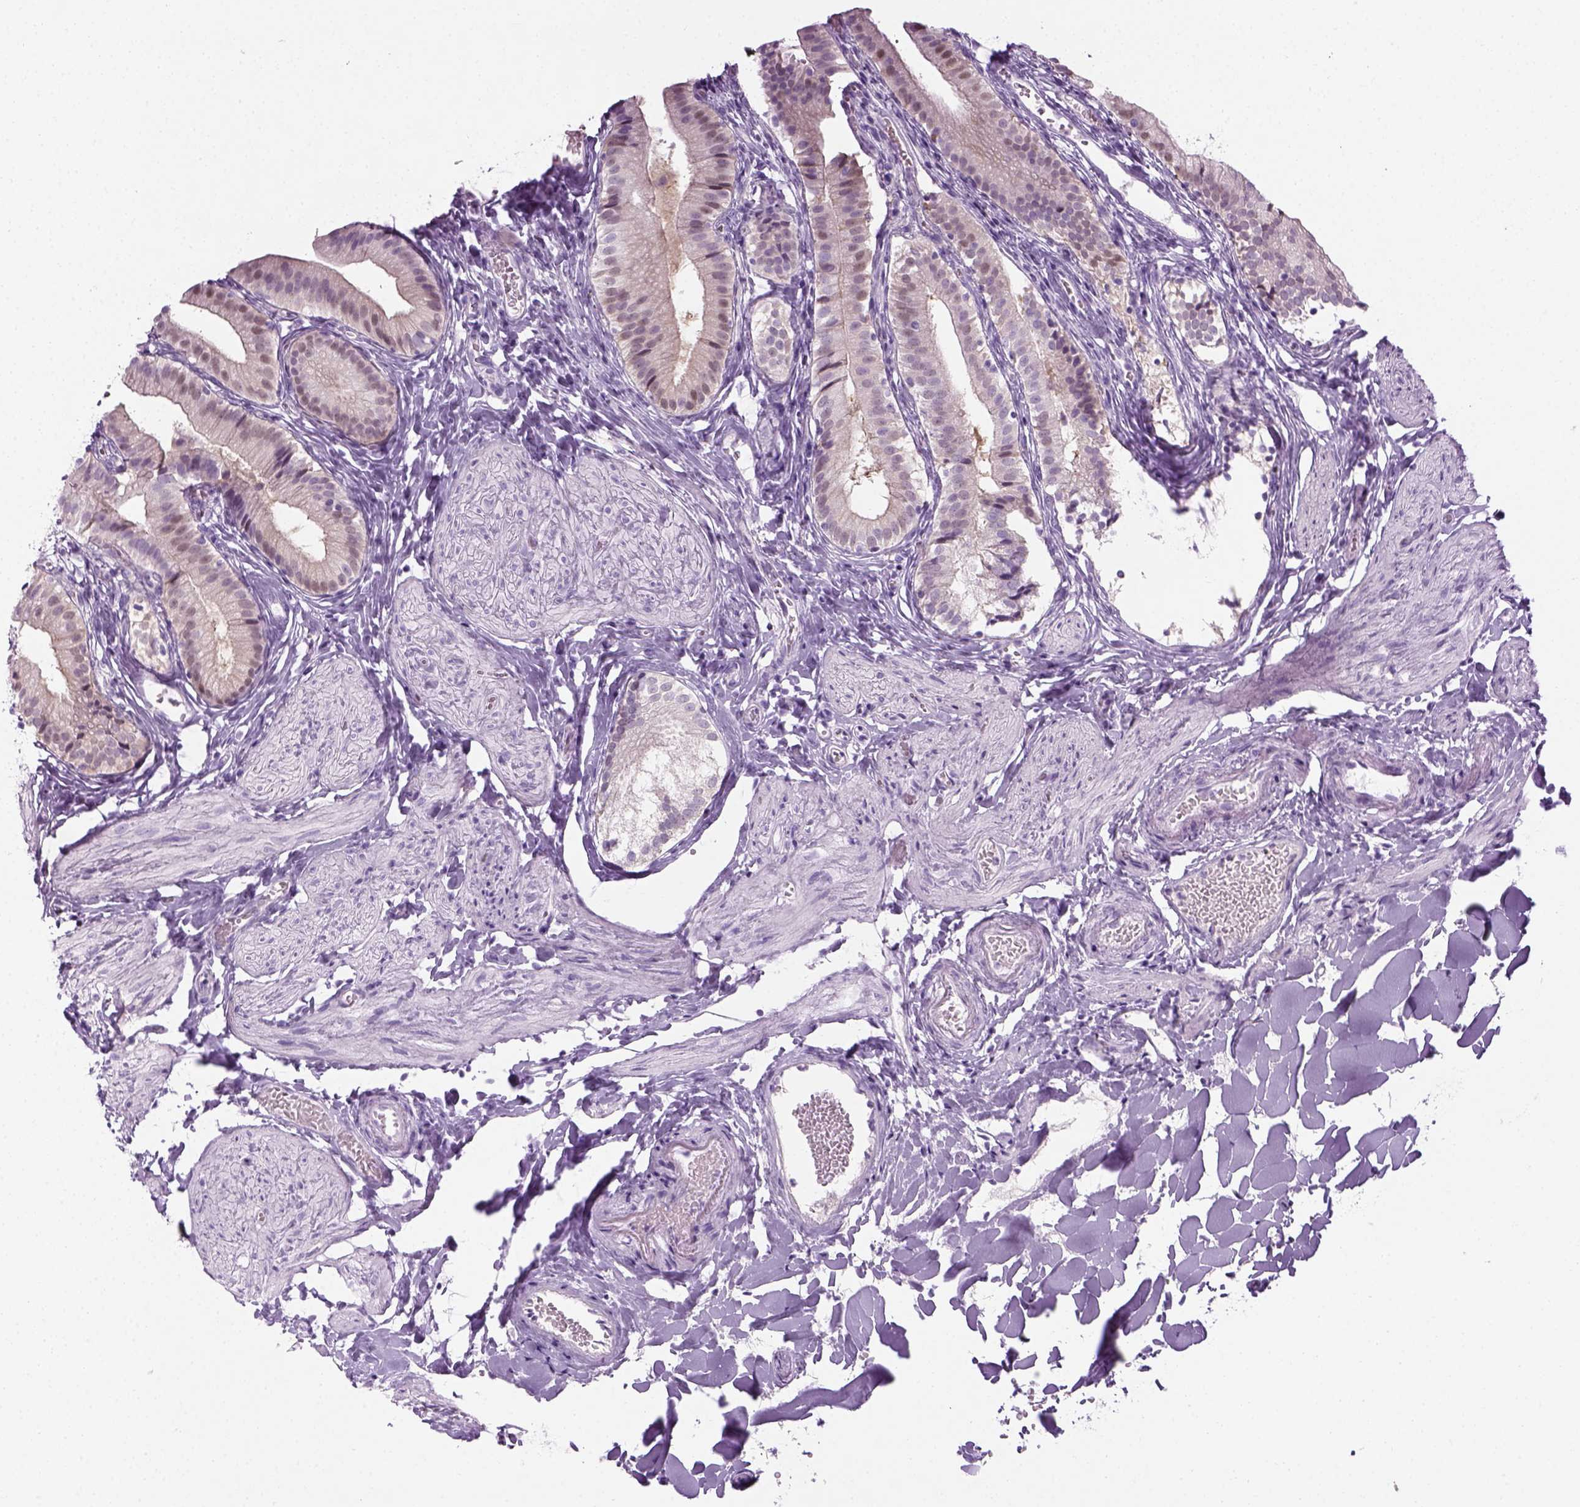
{"staining": {"intensity": "negative", "quantity": "none", "location": "none"}, "tissue": "gallbladder", "cell_type": "Glandular cells", "image_type": "normal", "snomed": [{"axis": "morphology", "description": "Normal tissue, NOS"}, {"axis": "topography", "description": "Gallbladder"}], "caption": "DAB (3,3'-diaminobenzidine) immunohistochemical staining of unremarkable human gallbladder reveals no significant staining in glandular cells.", "gene": "CIBAR2", "patient": {"sex": "female", "age": 47}}